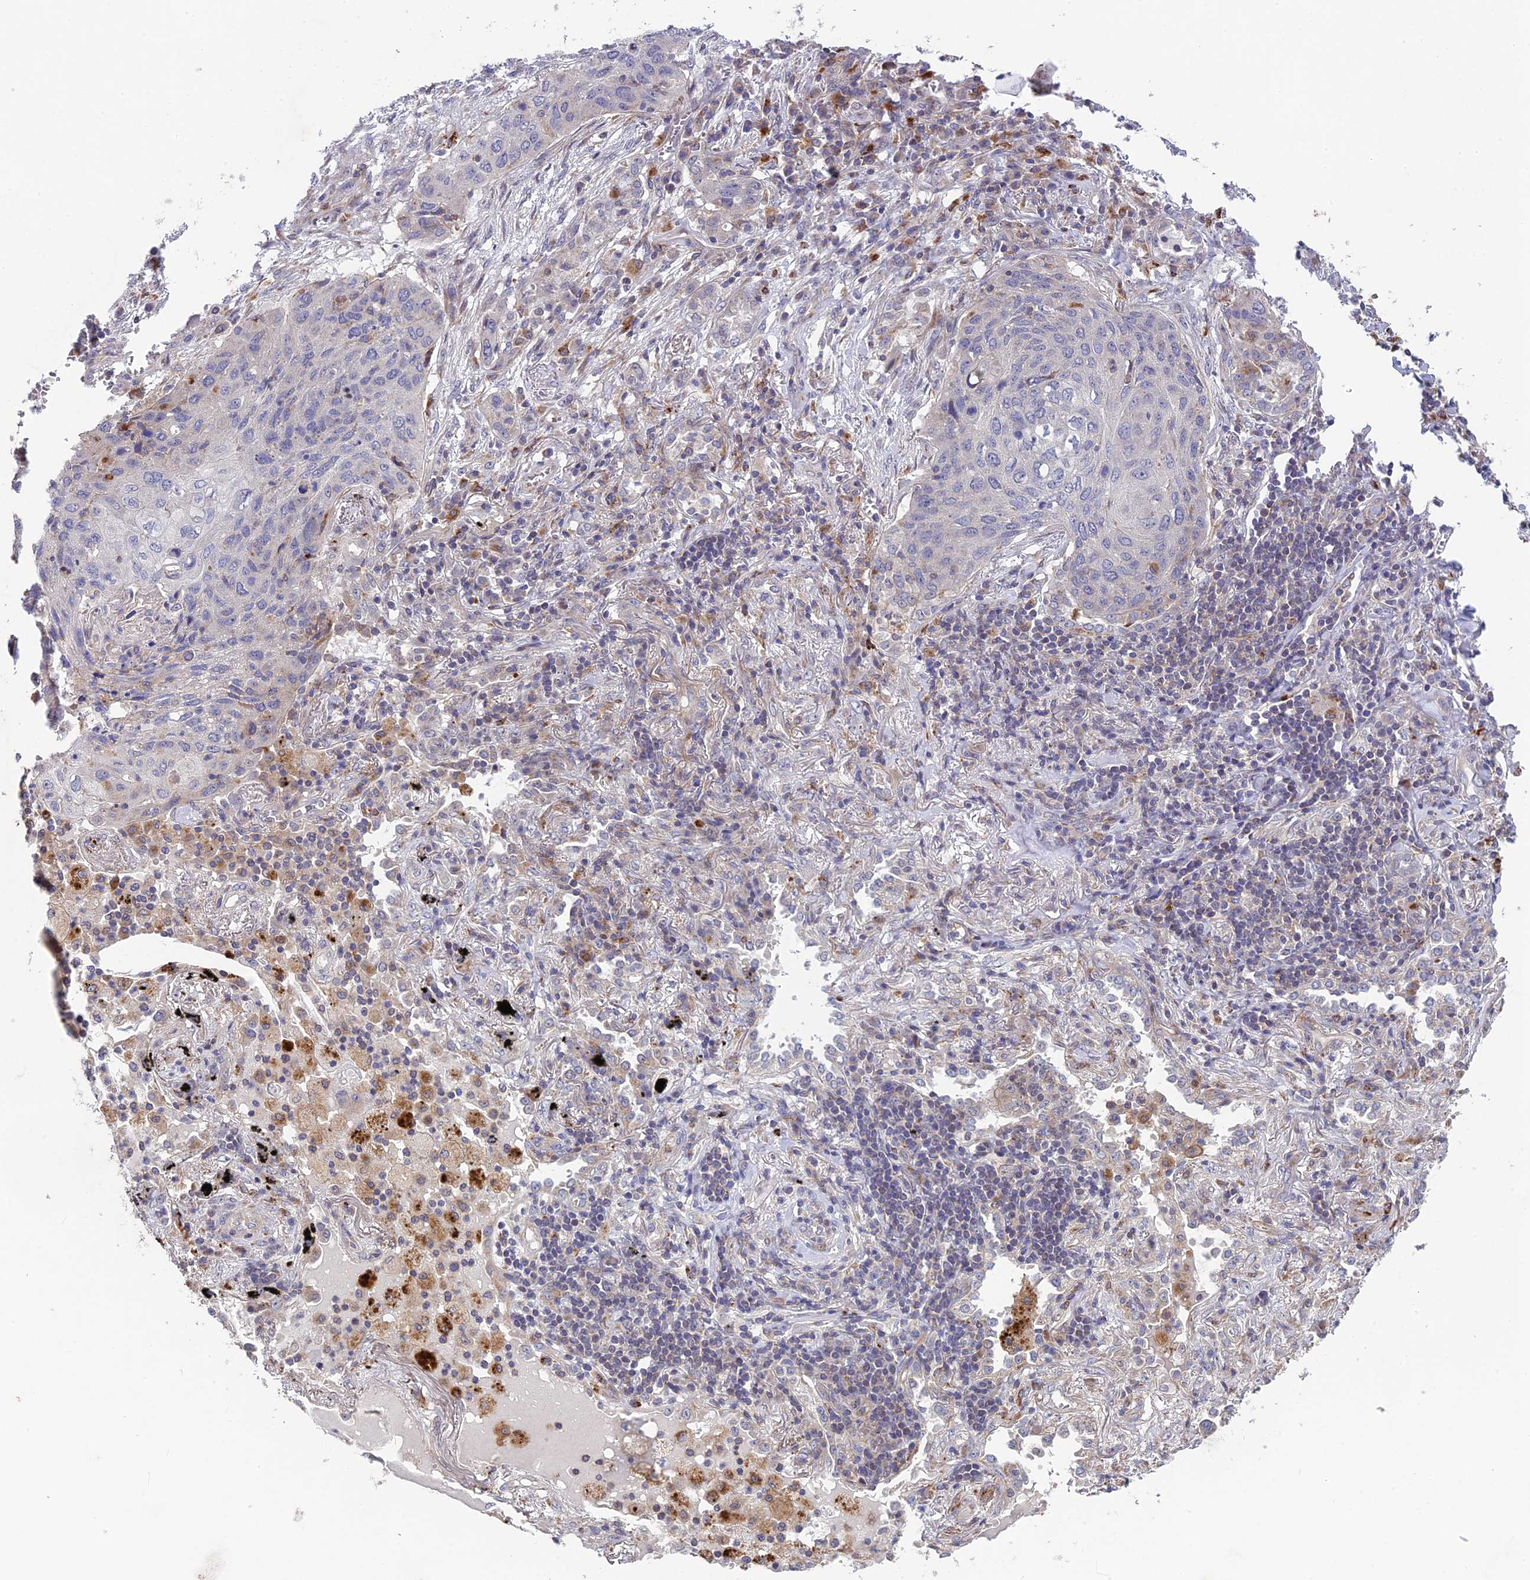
{"staining": {"intensity": "negative", "quantity": "none", "location": "none"}, "tissue": "lung cancer", "cell_type": "Tumor cells", "image_type": "cancer", "snomed": [{"axis": "morphology", "description": "Squamous cell carcinoma, NOS"}, {"axis": "topography", "description": "Lung"}], "caption": "Human lung cancer (squamous cell carcinoma) stained for a protein using immunohistochemistry (IHC) displays no staining in tumor cells.", "gene": "BLTP2", "patient": {"sex": "female", "age": 63}}